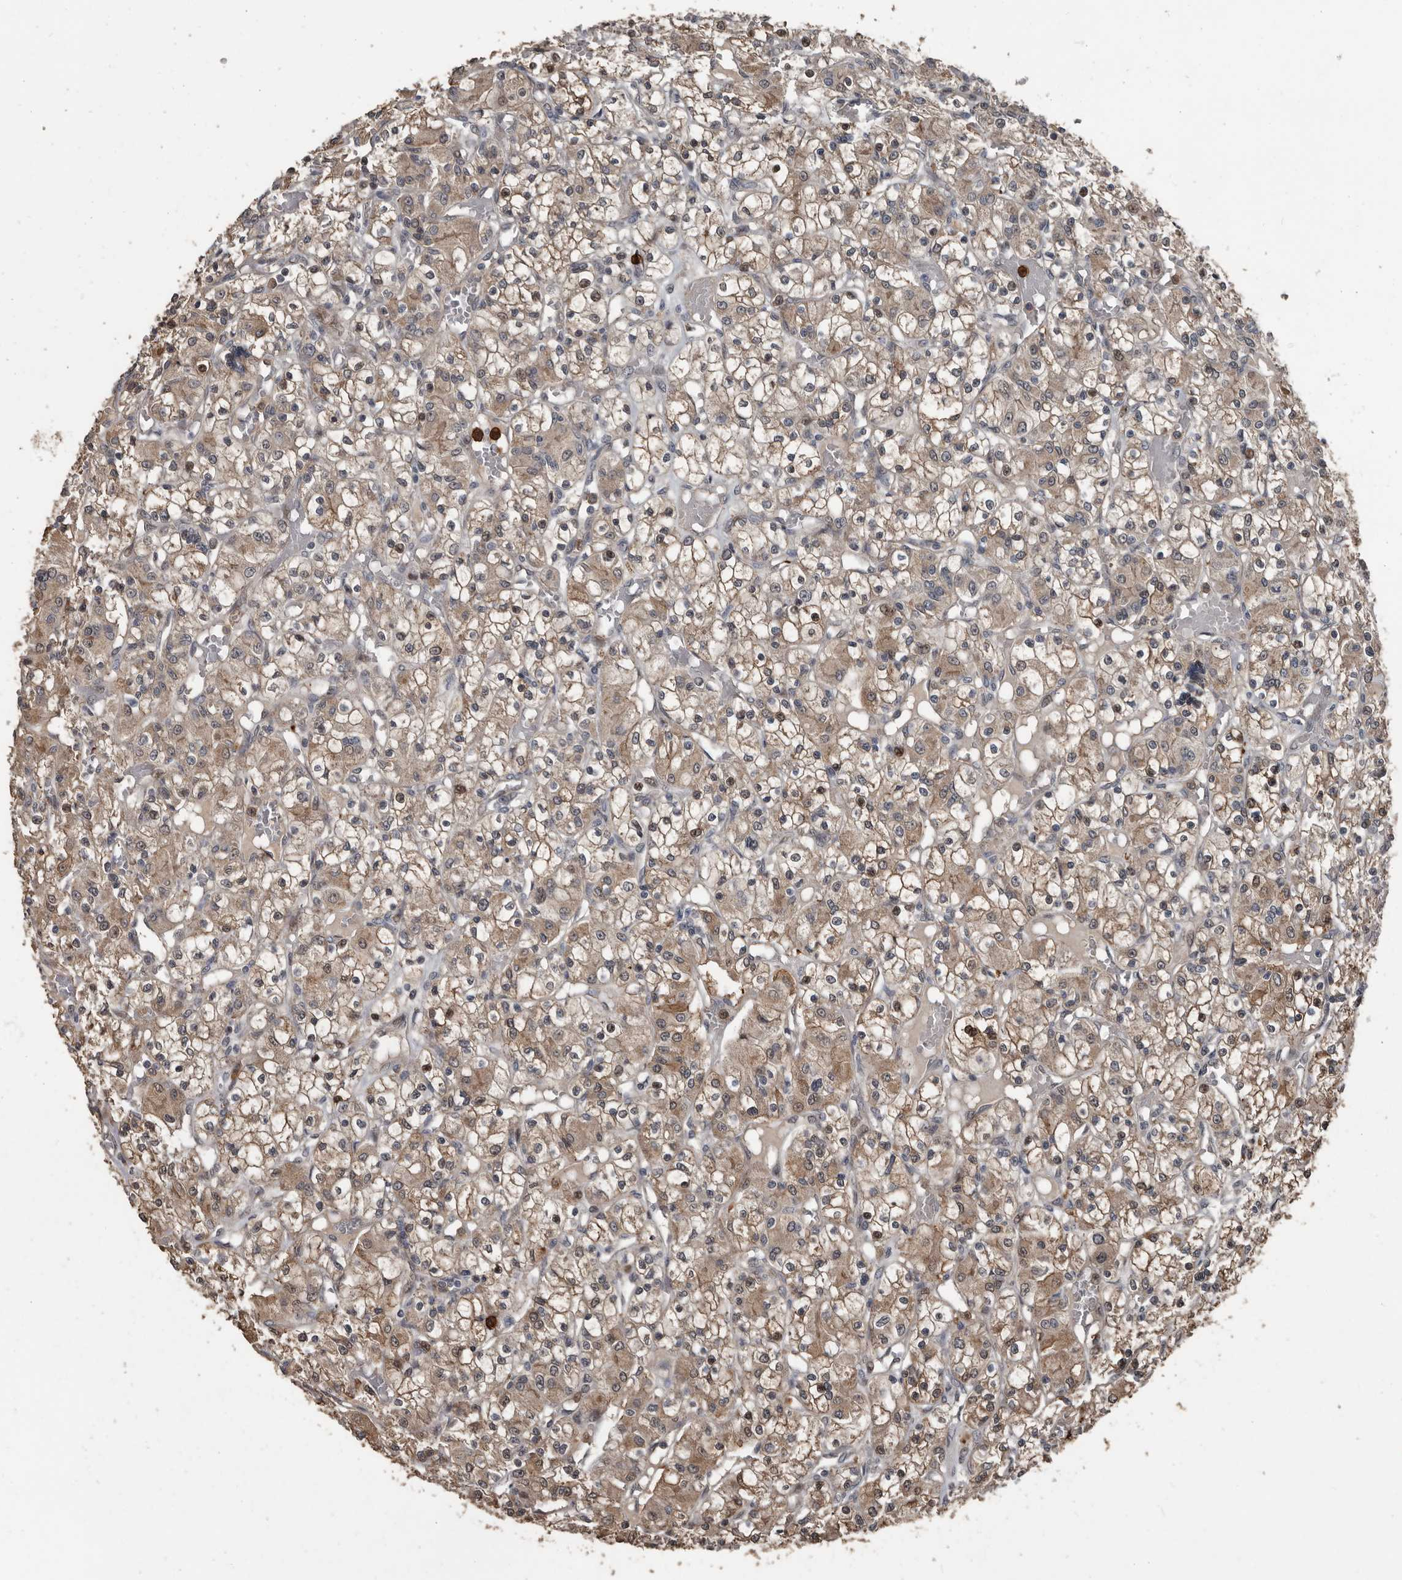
{"staining": {"intensity": "moderate", "quantity": ">75%", "location": "cytoplasmic/membranous"}, "tissue": "renal cancer", "cell_type": "Tumor cells", "image_type": "cancer", "snomed": [{"axis": "morphology", "description": "Adenocarcinoma, NOS"}, {"axis": "topography", "description": "Kidney"}], "caption": "Protein analysis of renal cancer (adenocarcinoma) tissue shows moderate cytoplasmic/membranous staining in about >75% of tumor cells. (IHC, brightfield microscopy, high magnification).", "gene": "FSBP", "patient": {"sex": "female", "age": 59}}